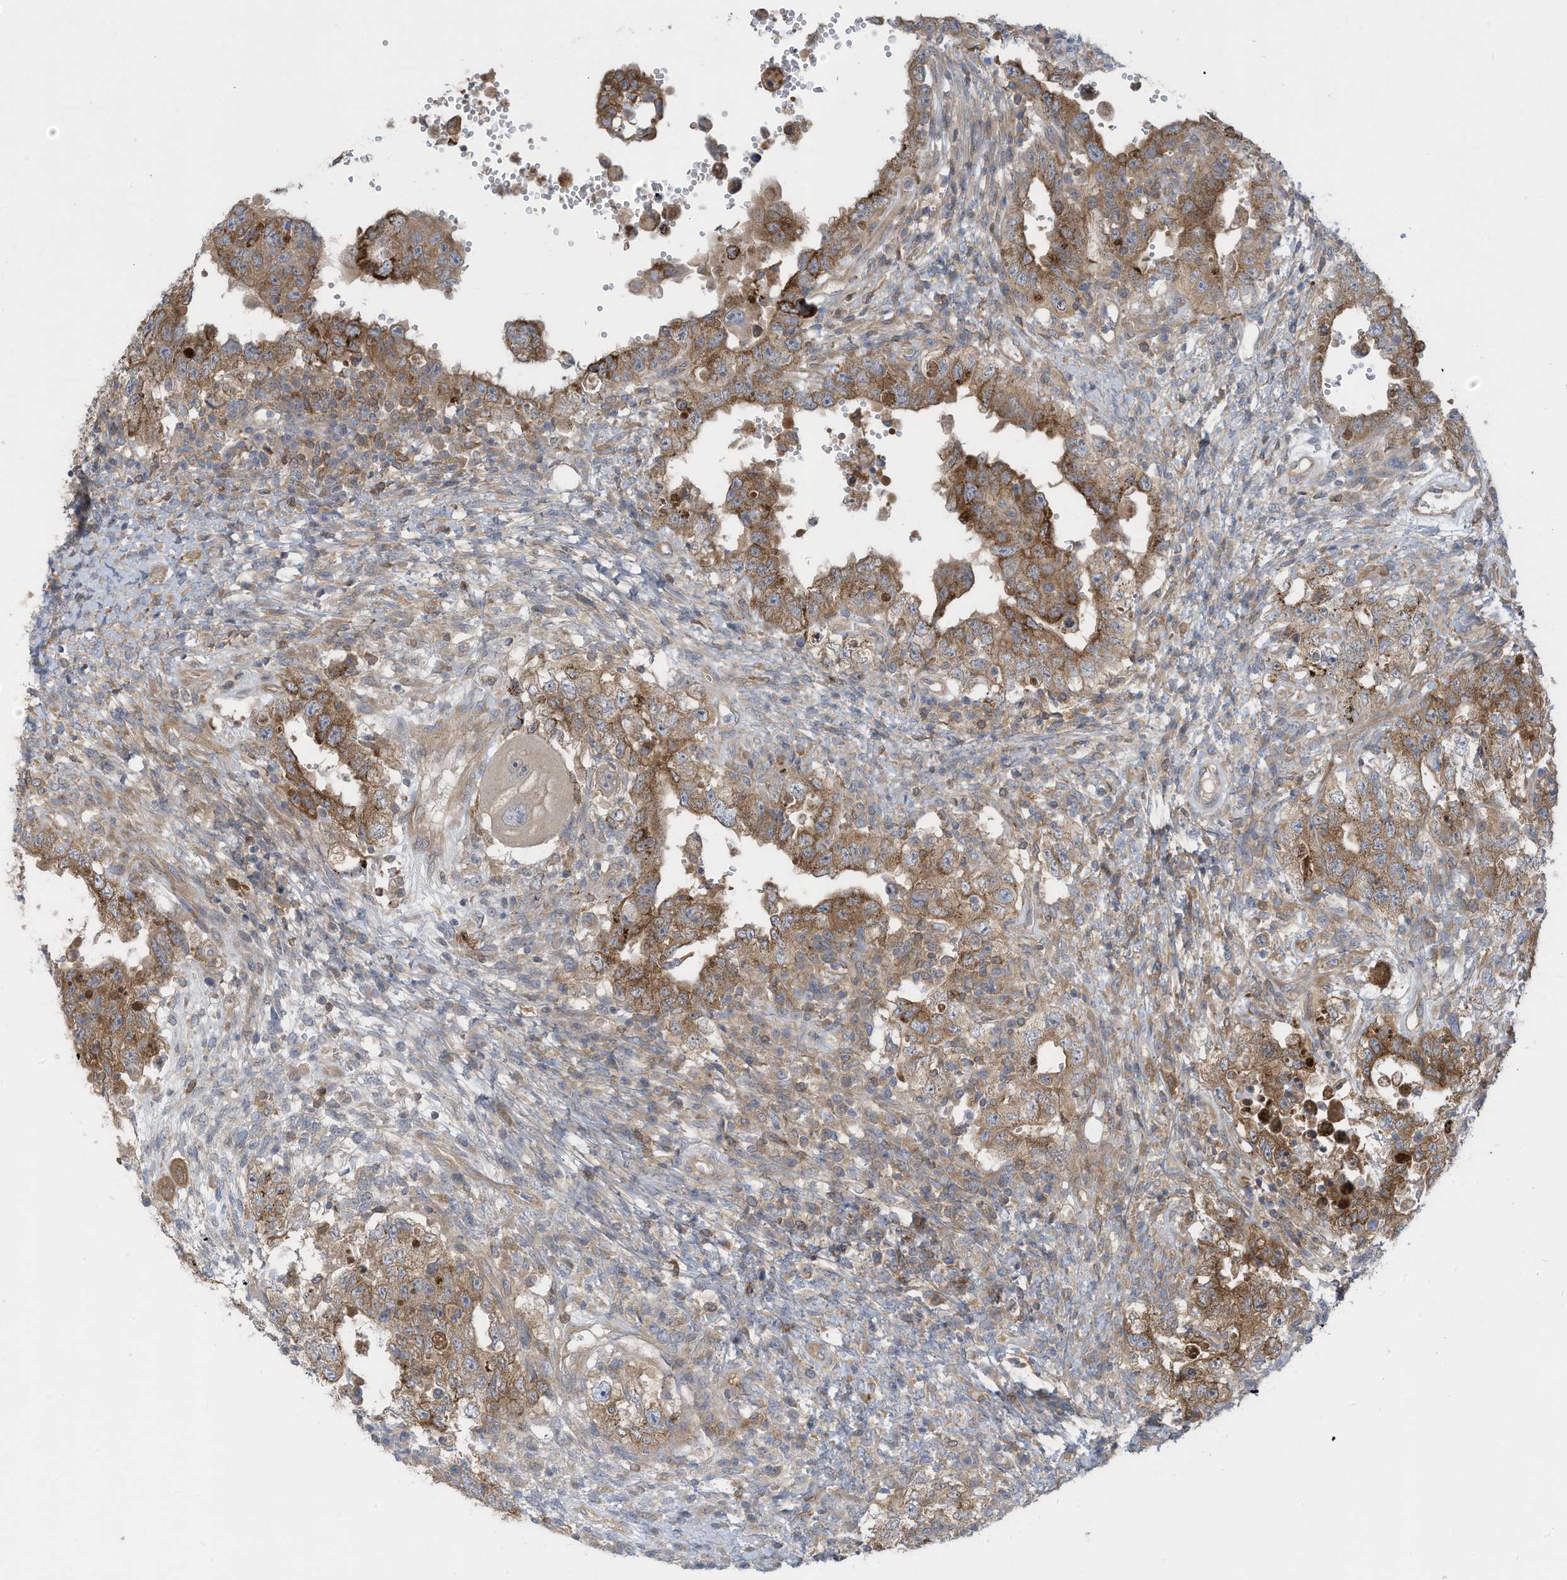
{"staining": {"intensity": "moderate", "quantity": ">75%", "location": "cytoplasmic/membranous"}, "tissue": "testis cancer", "cell_type": "Tumor cells", "image_type": "cancer", "snomed": [{"axis": "morphology", "description": "Carcinoma, Embryonal, NOS"}, {"axis": "topography", "description": "Testis"}], "caption": "There is medium levels of moderate cytoplasmic/membranous positivity in tumor cells of testis cancer, as demonstrated by immunohistochemical staining (brown color).", "gene": "ADI1", "patient": {"sex": "male", "age": 26}}